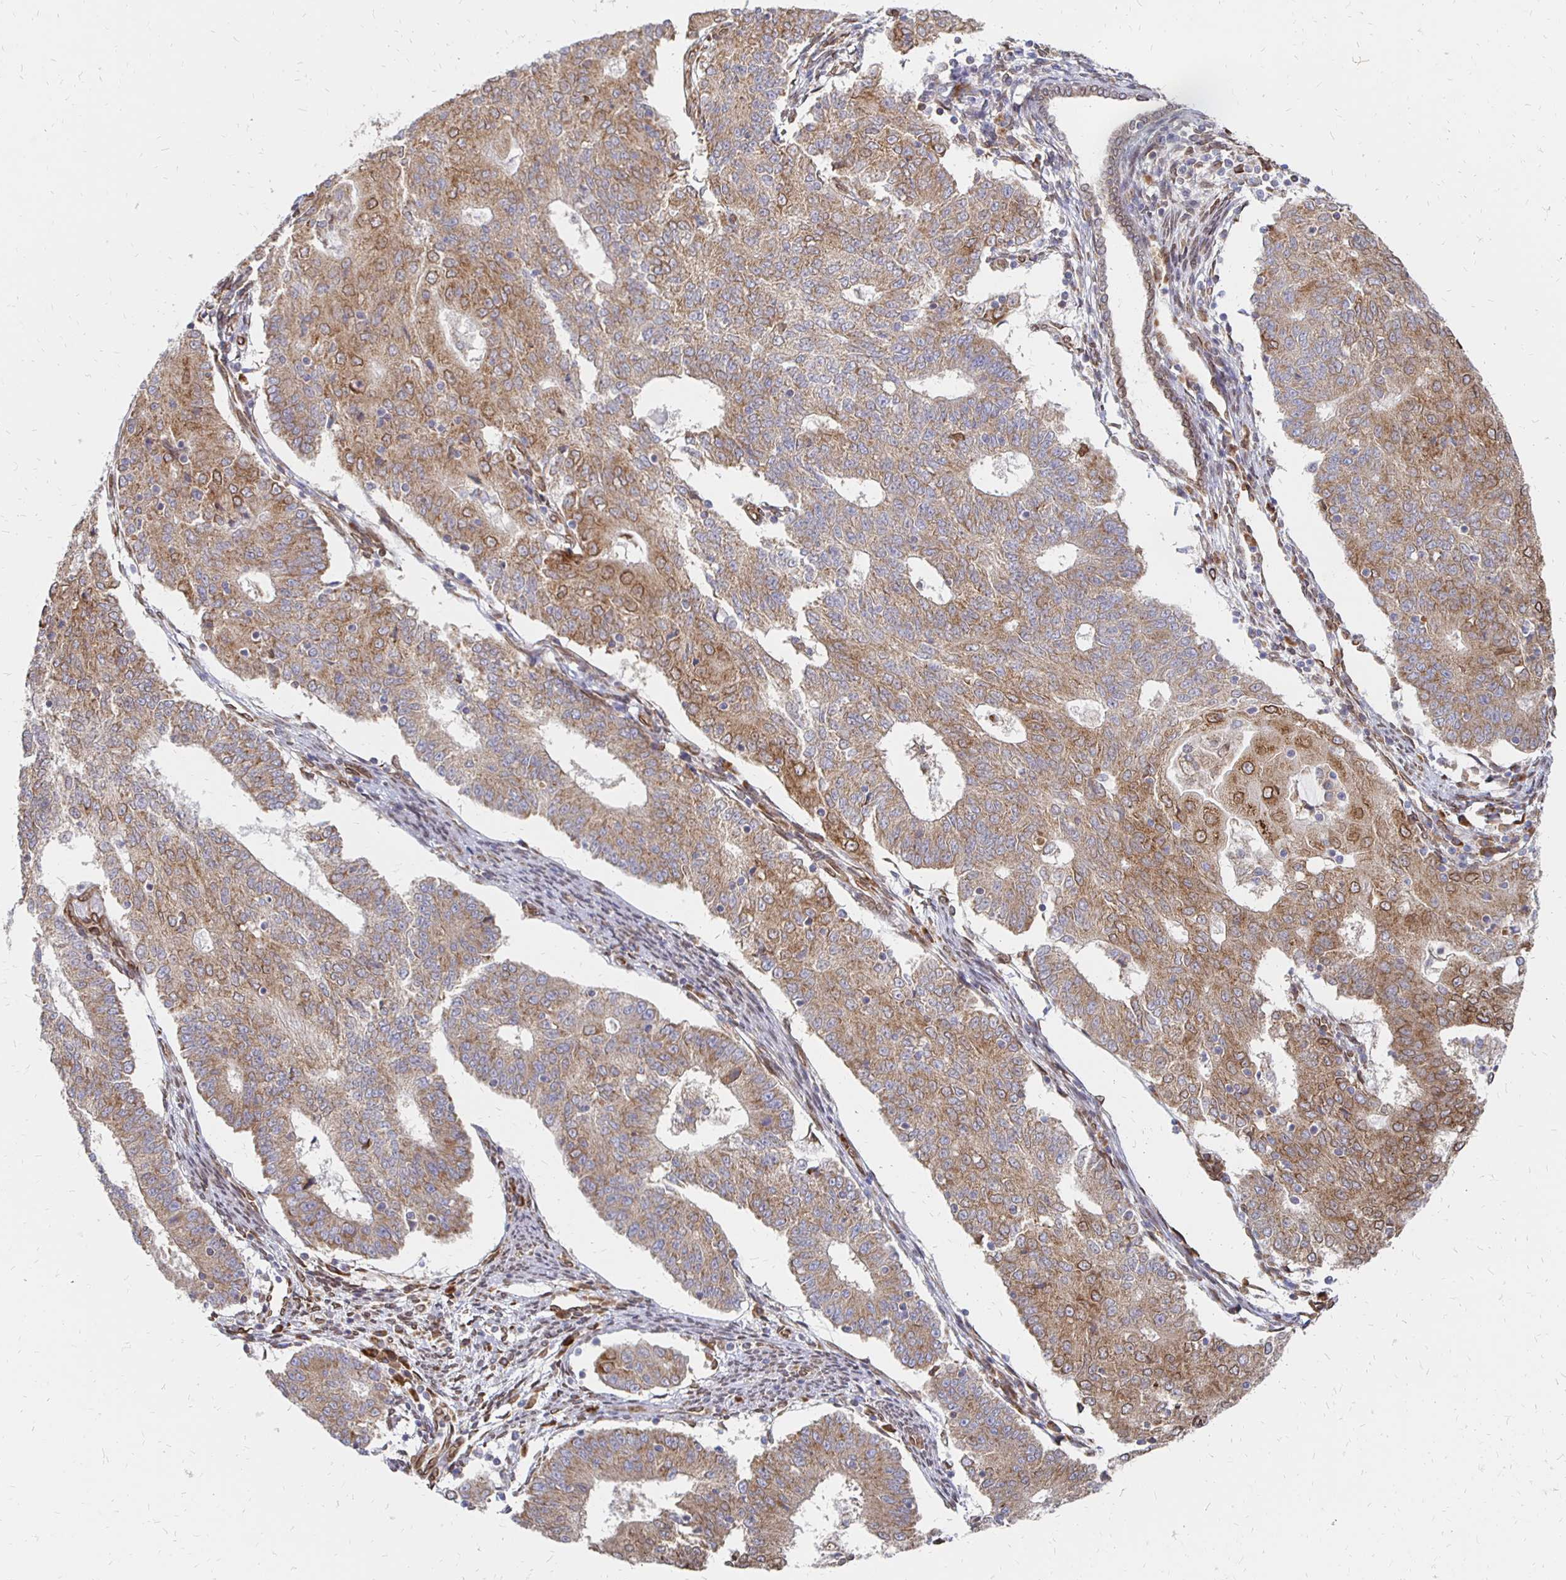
{"staining": {"intensity": "strong", "quantity": "25%-75%", "location": "cytoplasmic/membranous,nuclear"}, "tissue": "endometrial cancer", "cell_type": "Tumor cells", "image_type": "cancer", "snomed": [{"axis": "morphology", "description": "Adenocarcinoma, NOS"}, {"axis": "topography", "description": "Endometrium"}], "caption": "Endometrial cancer (adenocarcinoma) was stained to show a protein in brown. There is high levels of strong cytoplasmic/membranous and nuclear expression in about 25%-75% of tumor cells.", "gene": "PELI3", "patient": {"sex": "female", "age": 56}}